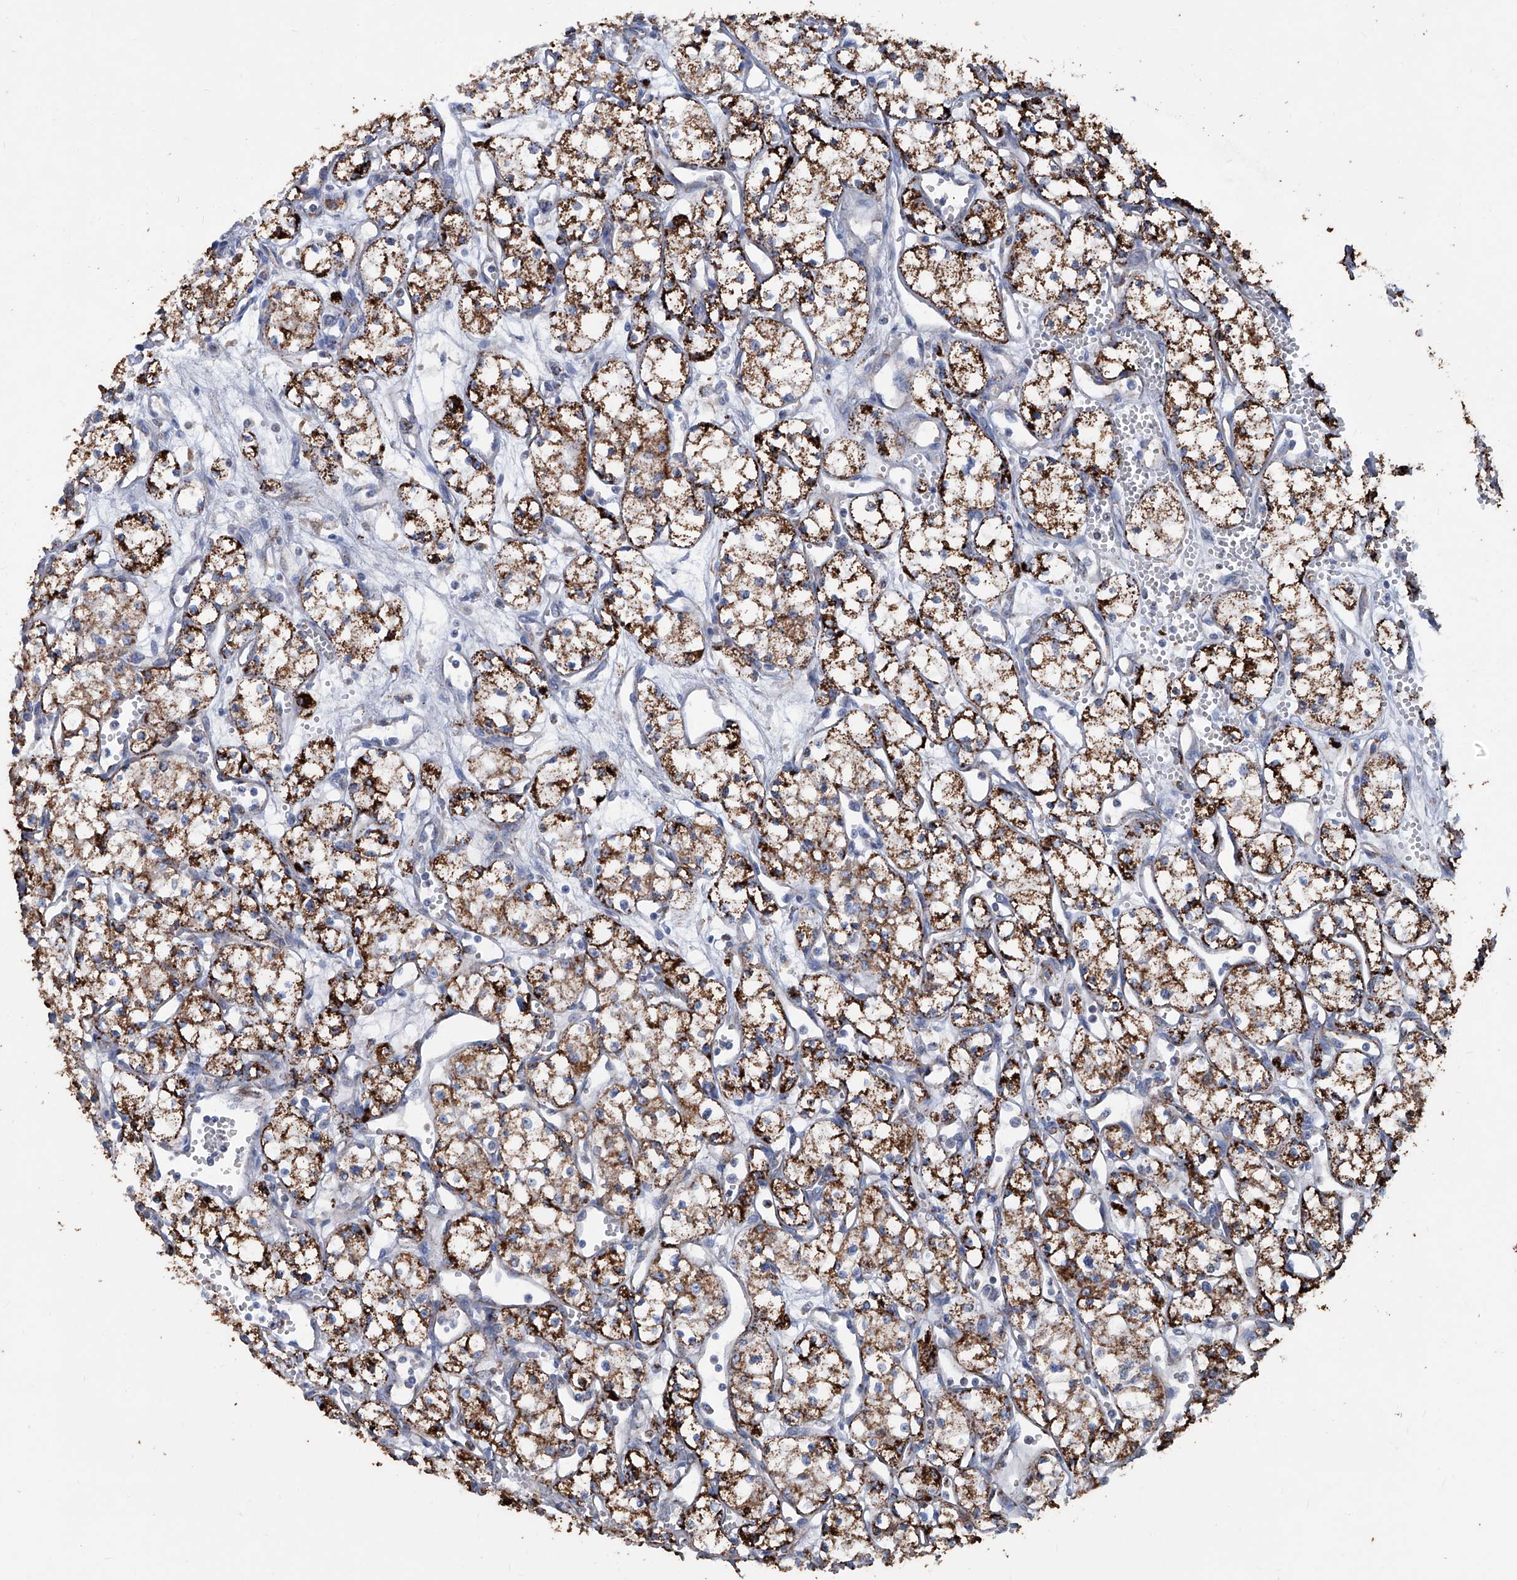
{"staining": {"intensity": "strong", "quantity": ">75%", "location": "cytoplasmic/membranous"}, "tissue": "renal cancer", "cell_type": "Tumor cells", "image_type": "cancer", "snomed": [{"axis": "morphology", "description": "Adenocarcinoma, NOS"}, {"axis": "topography", "description": "Kidney"}], "caption": "There is high levels of strong cytoplasmic/membranous expression in tumor cells of renal cancer (adenocarcinoma), as demonstrated by immunohistochemical staining (brown color).", "gene": "NHS", "patient": {"sex": "male", "age": 59}}